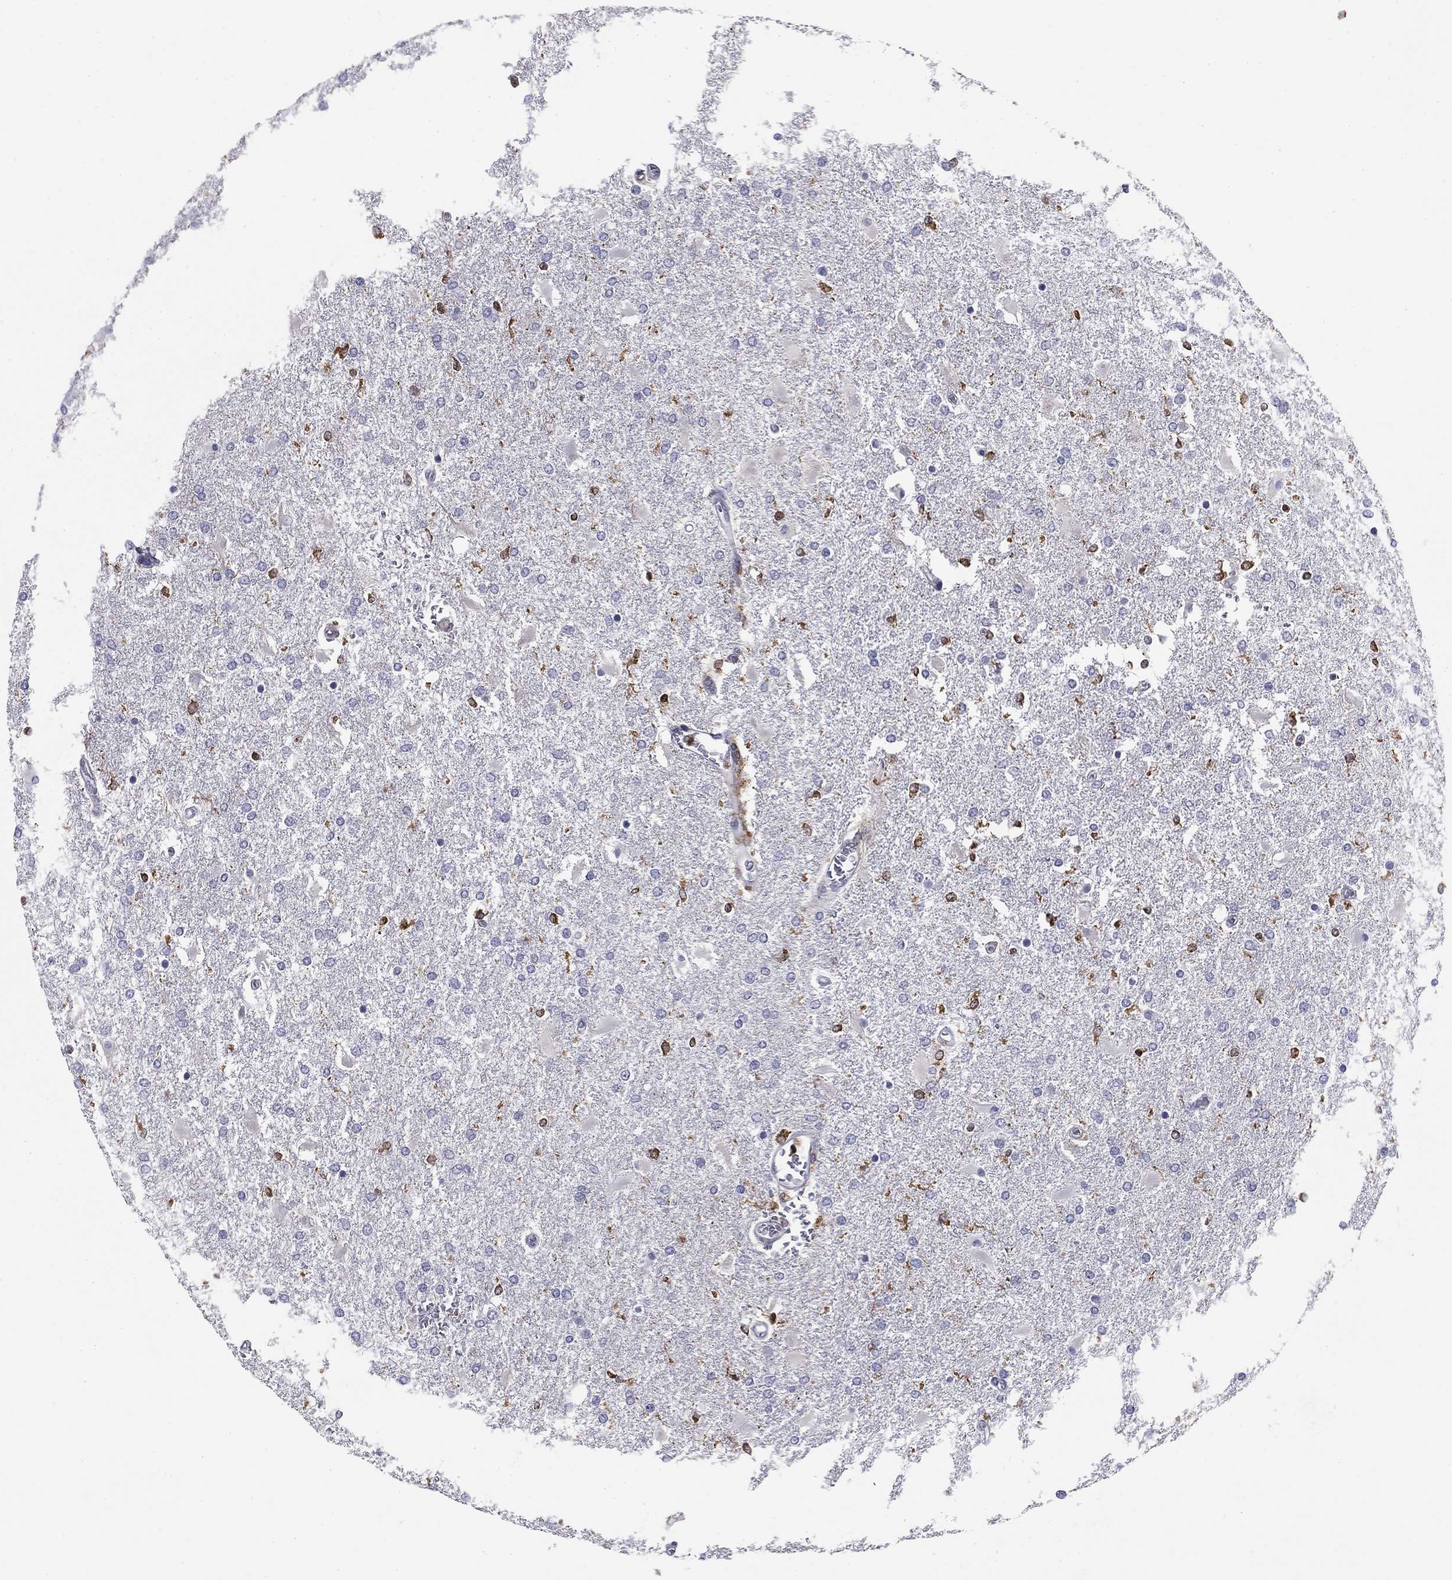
{"staining": {"intensity": "negative", "quantity": "none", "location": "none"}, "tissue": "glioma", "cell_type": "Tumor cells", "image_type": "cancer", "snomed": [{"axis": "morphology", "description": "Glioma, malignant, High grade"}, {"axis": "topography", "description": "Cerebral cortex"}], "caption": "Immunohistochemical staining of high-grade glioma (malignant) reveals no significant expression in tumor cells.", "gene": "PLCB2", "patient": {"sex": "male", "age": 79}}